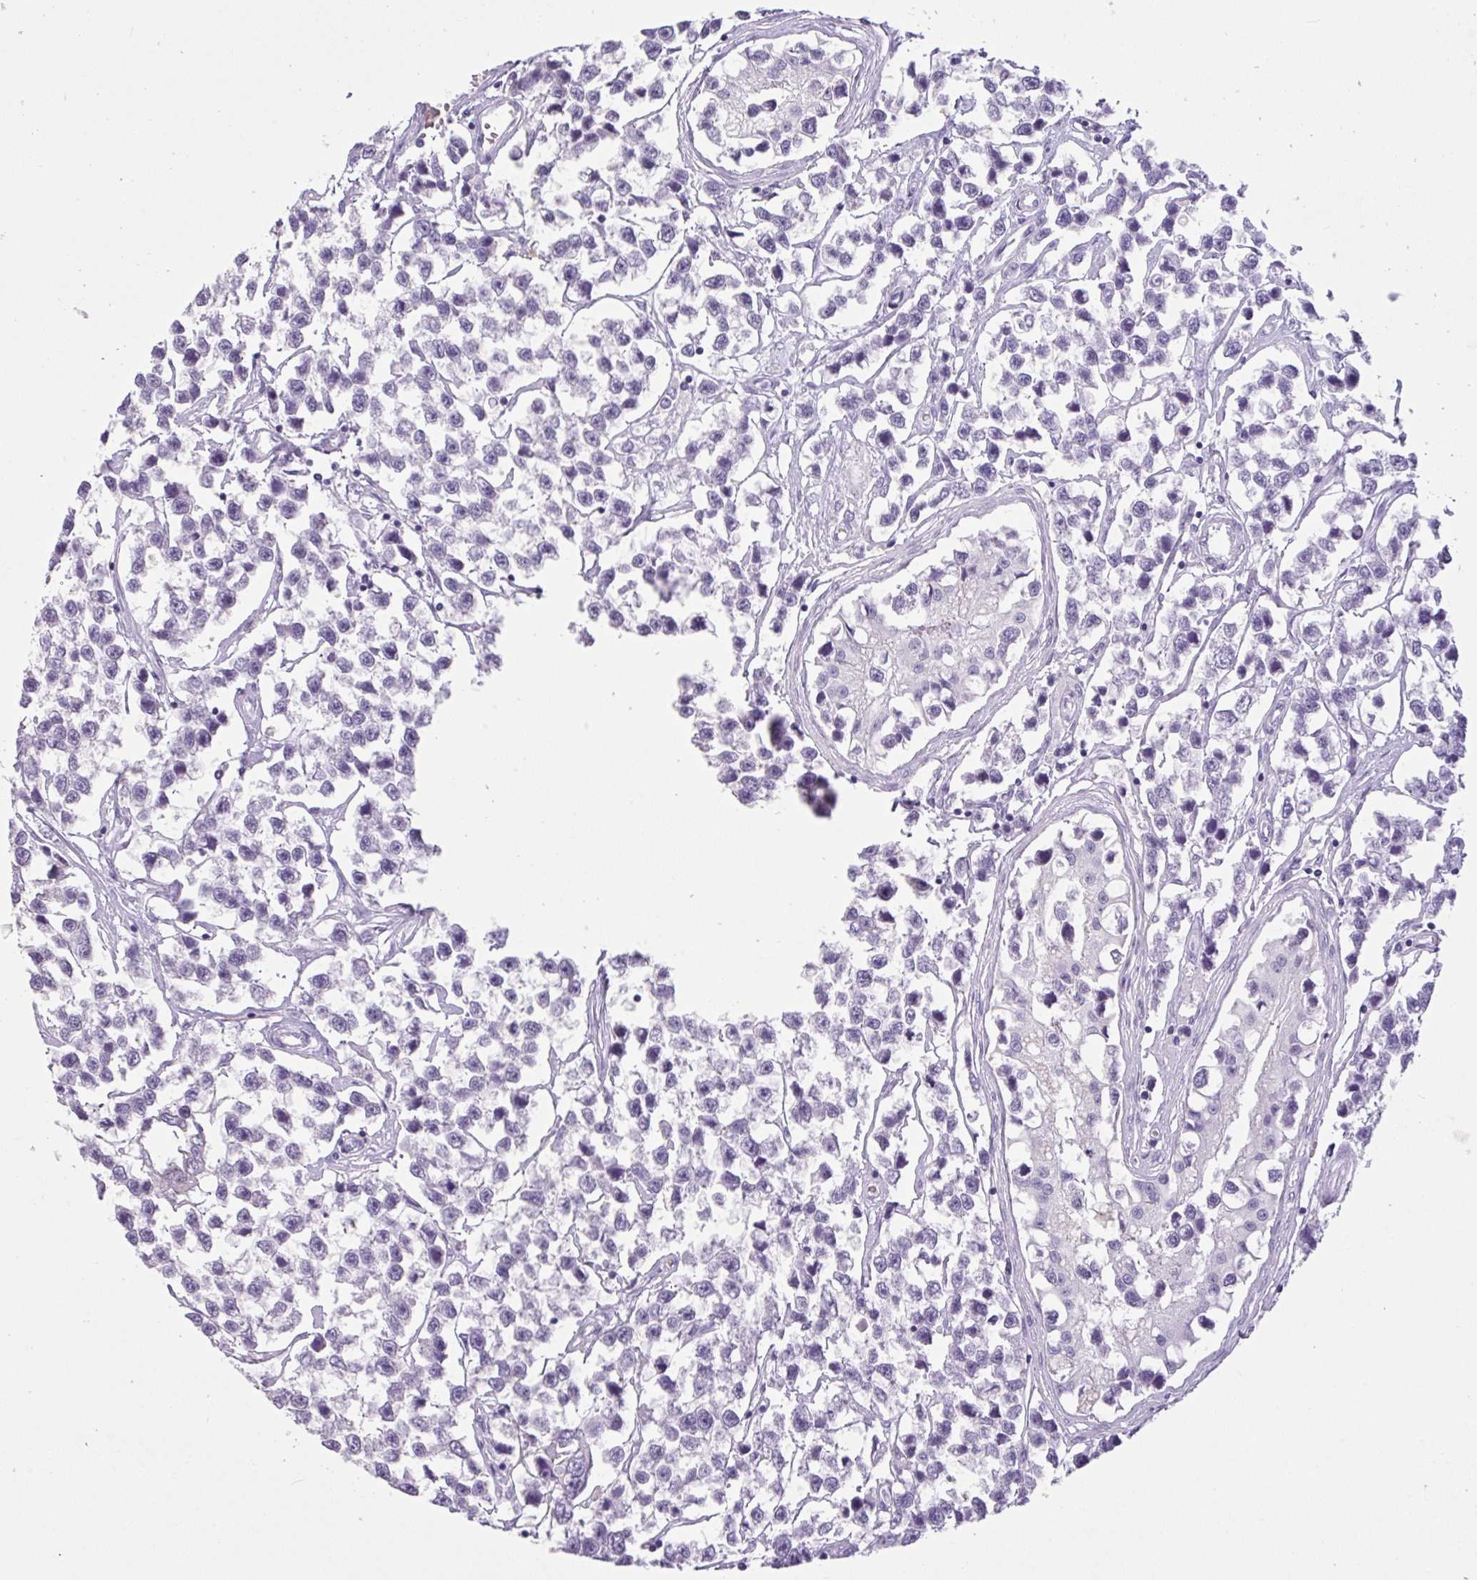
{"staining": {"intensity": "negative", "quantity": "none", "location": "none"}, "tissue": "testis cancer", "cell_type": "Tumor cells", "image_type": "cancer", "snomed": [{"axis": "morphology", "description": "Seminoma, NOS"}, {"axis": "topography", "description": "Testis"}], "caption": "Seminoma (testis) was stained to show a protein in brown. There is no significant expression in tumor cells. The staining was performed using DAB (3,3'-diaminobenzidine) to visualize the protein expression in brown, while the nuclei were stained in blue with hematoxylin (Magnification: 20x).", "gene": "CTSE", "patient": {"sex": "male", "age": 26}}